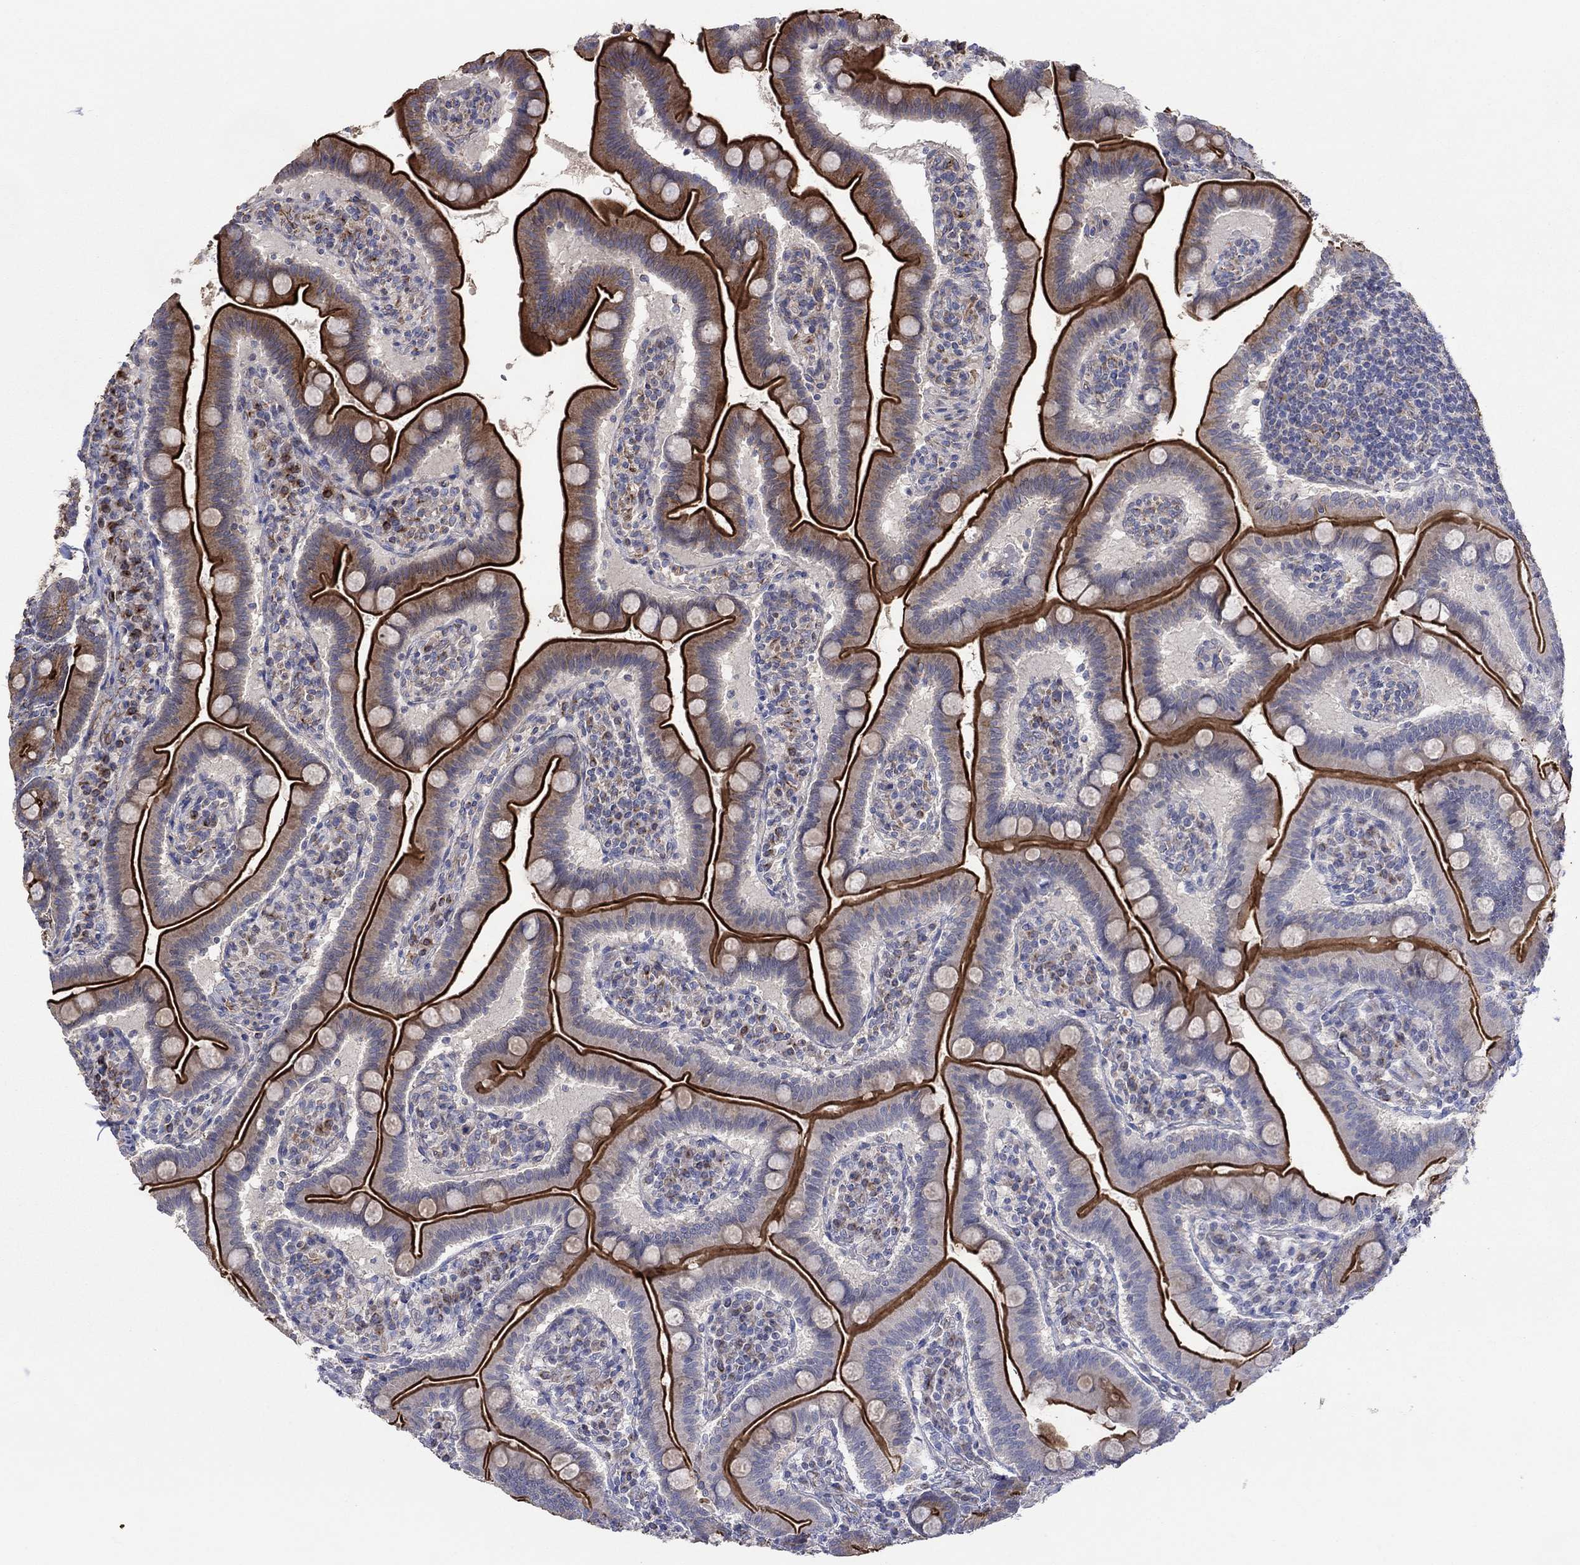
{"staining": {"intensity": "strong", "quantity": "25%-75%", "location": "cytoplasmic/membranous"}, "tissue": "small intestine", "cell_type": "Glandular cells", "image_type": "normal", "snomed": [{"axis": "morphology", "description": "Normal tissue, NOS"}, {"axis": "topography", "description": "Small intestine"}], "caption": "A brown stain labels strong cytoplasmic/membranous positivity of a protein in glandular cells of unremarkable small intestine.", "gene": "TPRN", "patient": {"sex": "male", "age": 66}}